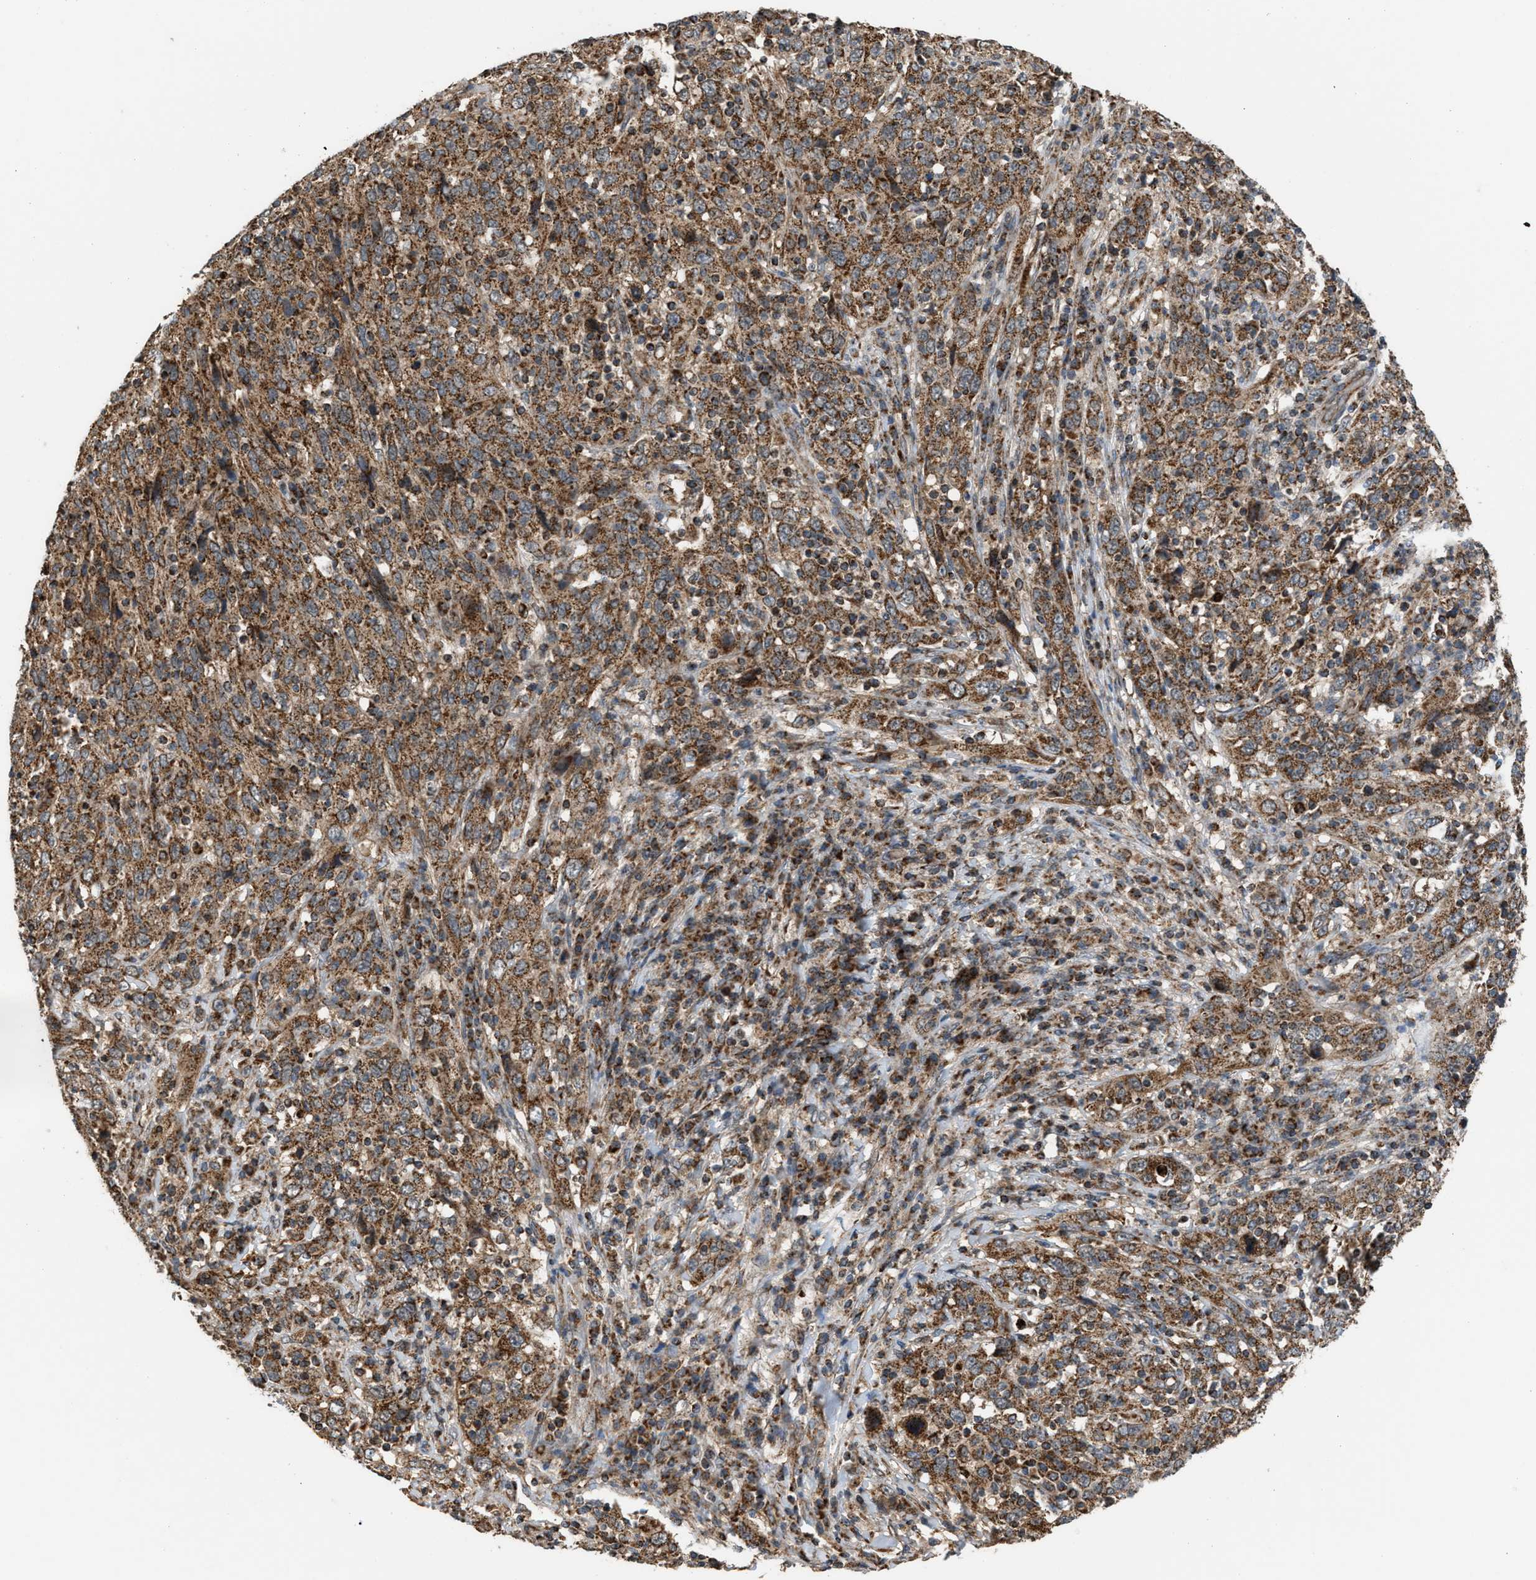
{"staining": {"intensity": "moderate", "quantity": ">75%", "location": "cytoplasmic/membranous"}, "tissue": "cervical cancer", "cell_type": "Tumor cells", "image_type": "cancer", "snomed": [{"axis": "morphology", "description": "Squamous cell carcinoma, NOS"}, {"axis": "topography", "description": "Cervix"}], "caption": "Cervical cancer (squamous cell carcinoma) stained with a protein marker reveals moderate staining in tumor cells.", "gene": "SGSM2", "patient": {"sex": "female", "age": 46}}